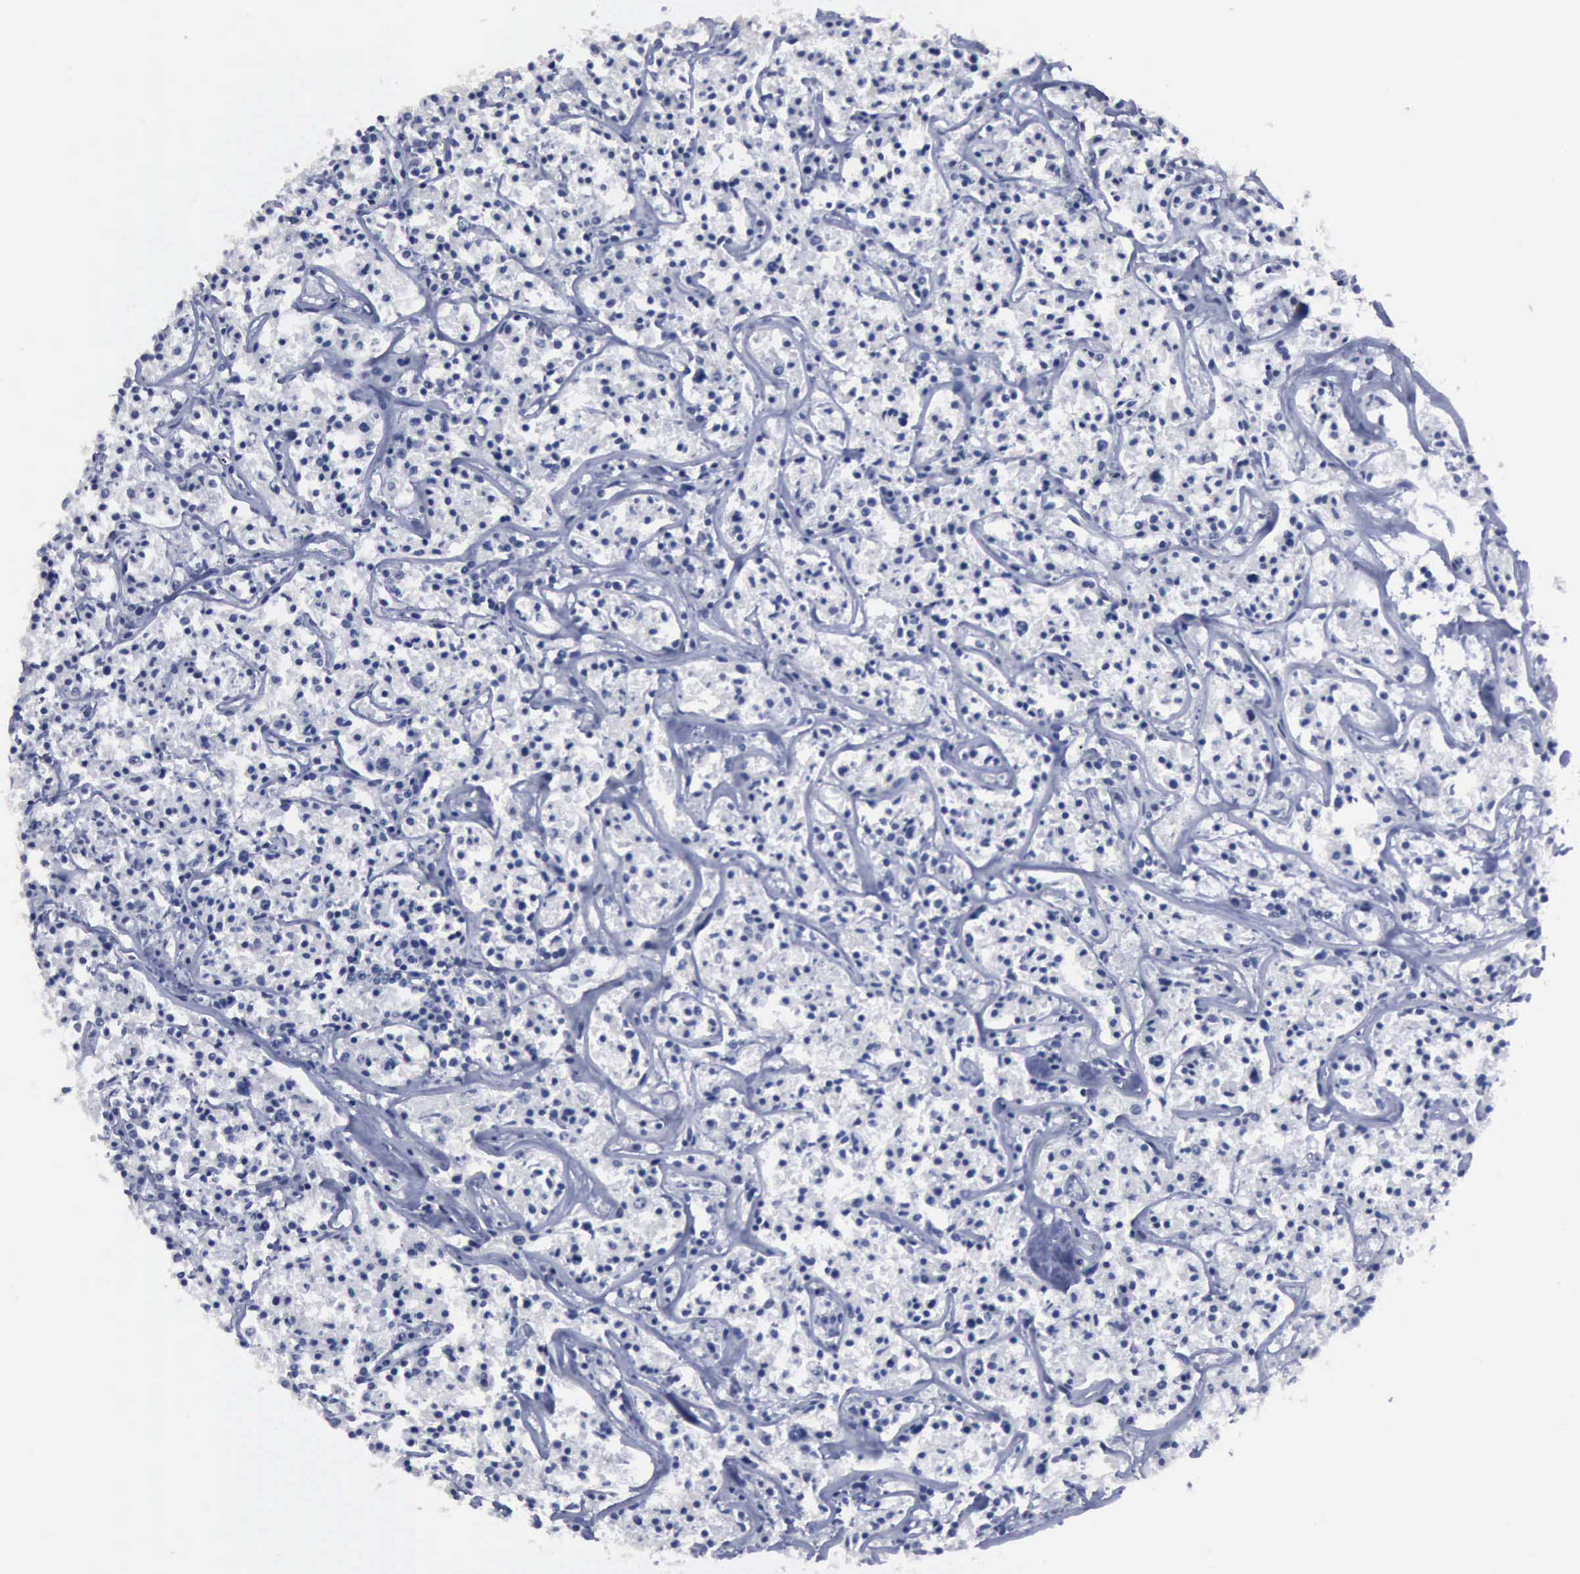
{"staining": {"intensity": "negative", "quantity": "none", "location": "none"}, "tissue": "lymphoma", "cell_type": "Tumor cells", "image_type": "cancer", "snomed": [{"axis": "morphology", "description": "Malignant lymphoma, non-Hodgkin's type, Low grade"}, {"axis": "topography", "description": "Small intestine"}], "caption": "Tumor cells show no significant positivity in low-grade malignant lymphoma, non-Hodgkin's type.", "gene": "BRD1", "patient": {"sex": "female", "age": 59}}